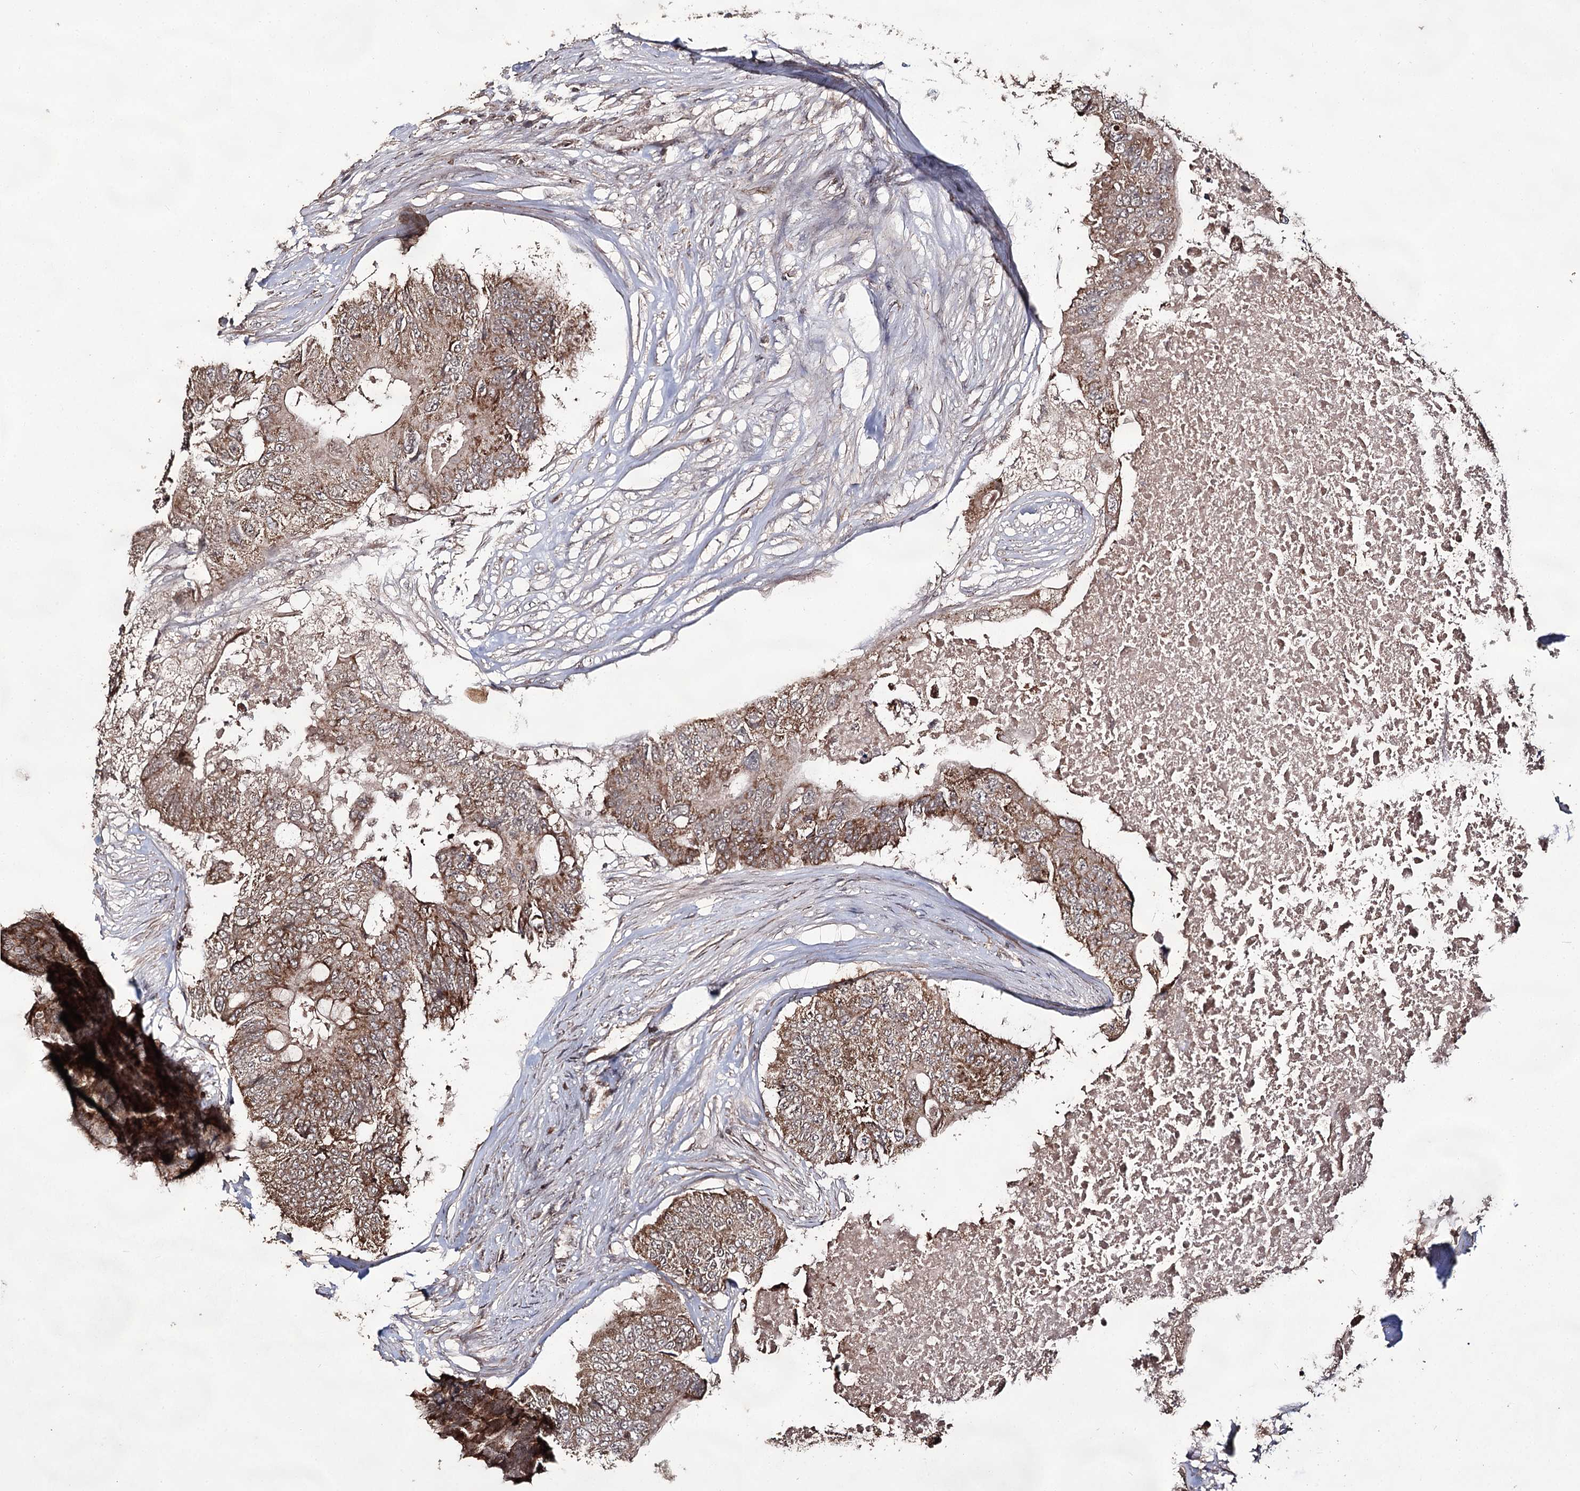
{"staining": {"intensity": "moderate", "quantity": ">75%", "location": "cytoplasmic/membranous,nuclear"}, "tissue": "colorectal cancer", "cell_type": "Tumor cells", "image_type": "cancer", "snomed": [{"axis": "morphology", "description": "Adenocarcinoma, NOS"}, {"axis": "topography", "description": "Colon"}], "caption": "Tumor cells show medium levels of moderate cytoplasmic/membranous and nuclear staining in approximately >75% of cells in human colorectal cancer (adenocarcinoma).", "gene": "ACTR6", "patient": {"sex": "male", "age": 71}}